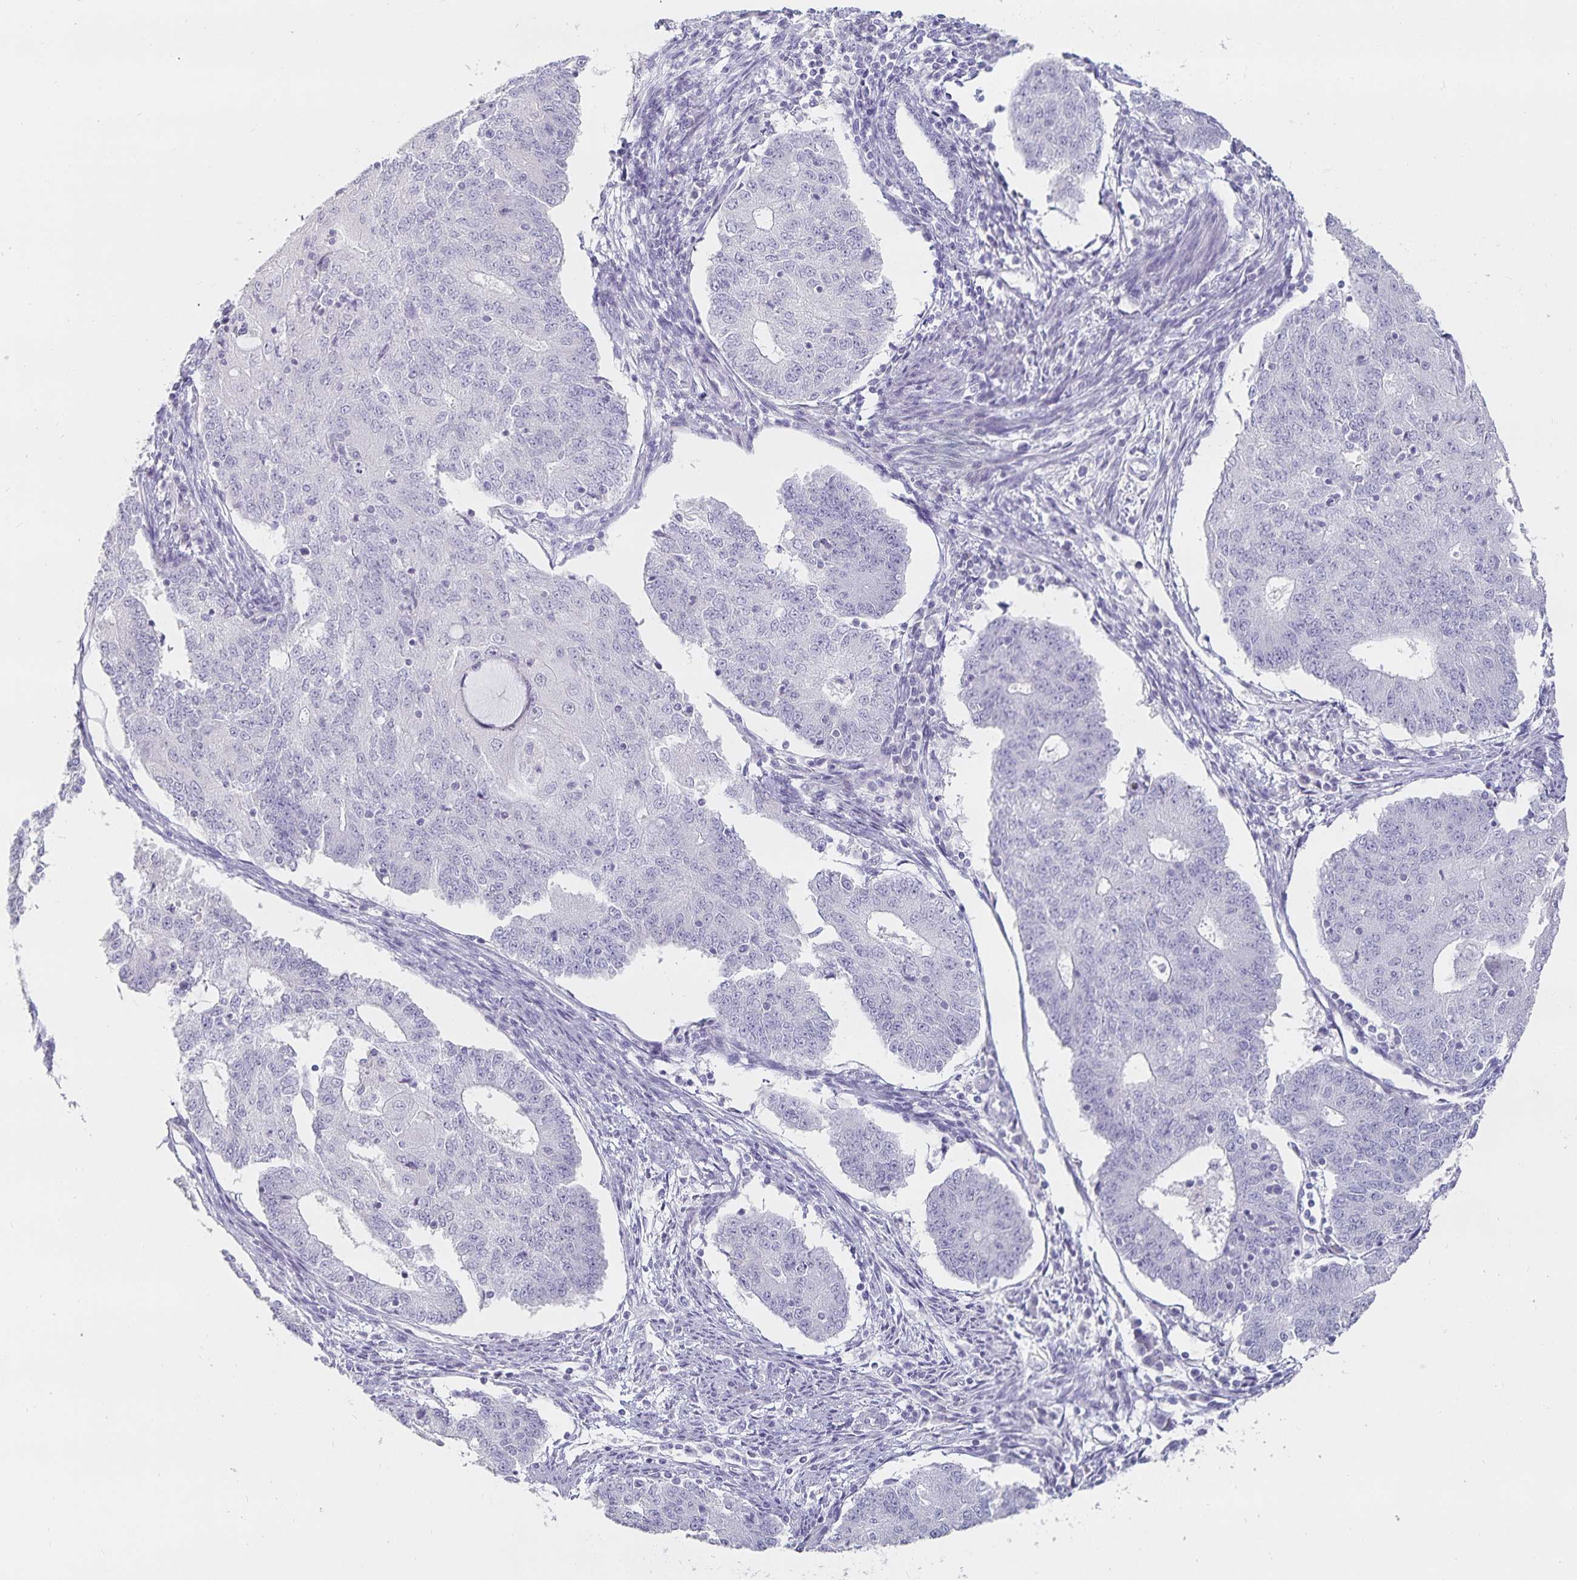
{"staining": {"intensity": "negative", "quantity": "none", "location": "none"}, "tissue": "endometrial cancer", "cell_type": "Tumor cells", "image_type": "cancer", "snomed": [{"axis": "morphology", "description": "Adenocarcinoma, NOS"}, {"axis": "topography", "description": "Endometrium"}], "caption": "Endometrial cancer (adenocarcinoma) was stained to show a protein in brown. There is no significant positivity in tumor cells.", "gene": "SFTPA1", "patient": {"sex": "female", "age": 56}}